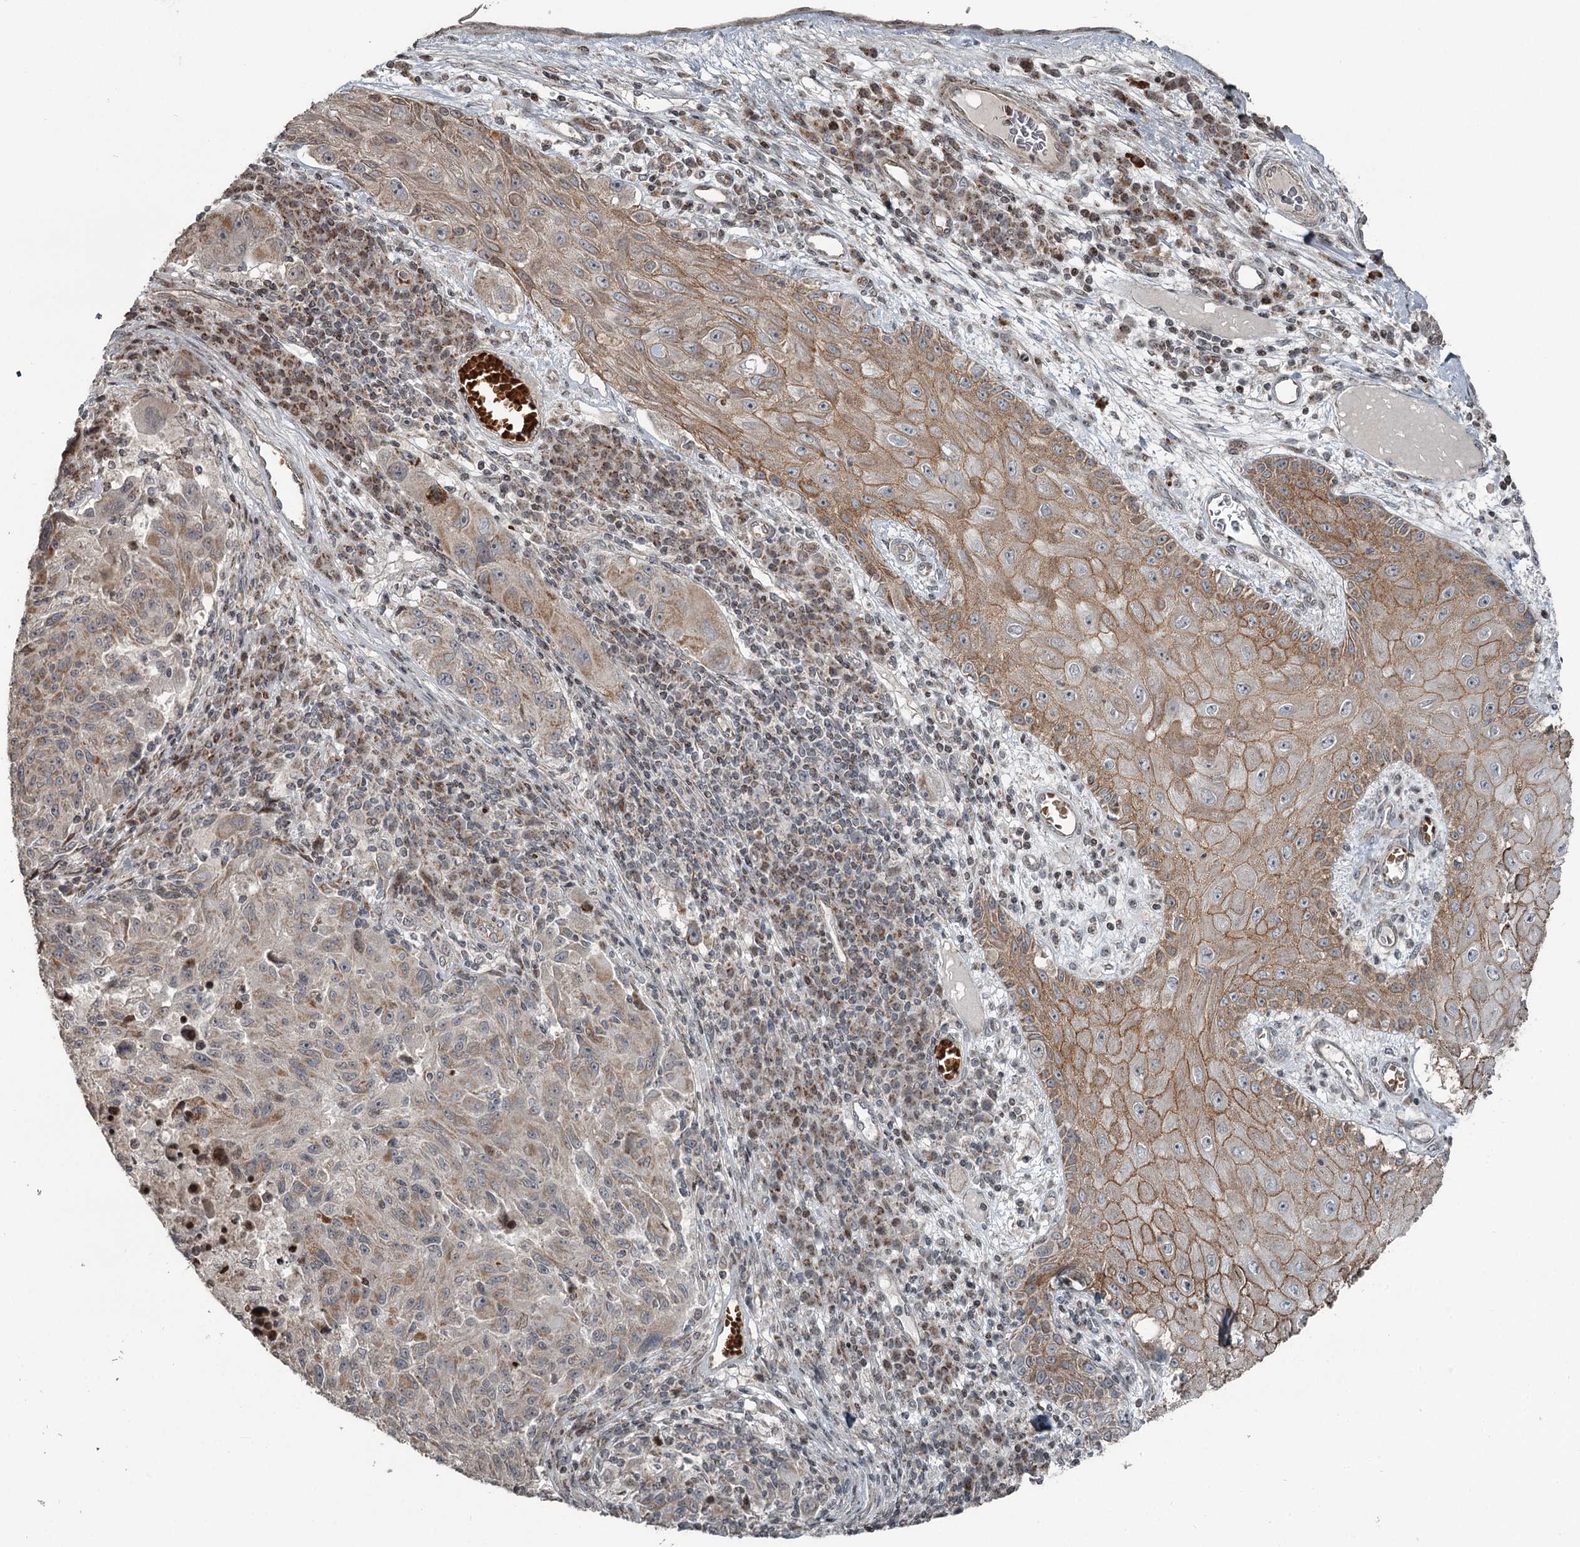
{"staining": {"intensity": "weak", "quantity": "25%-75%", "location": "cytoplasmic/membranous"}, "tissue": "melanoma", "cell_type": "Tumor cells", "image_type": "cancer", "snomed": [{"axis": "morphology", "description": "Malignant melanoma, NOS"}, {"axis": "topography", "description": "Skin"}], "caption": "A brown stain highlights weak cytoplasmic/membranous expression of a protein in human malignant melanoma tumor cells.", "gene": "RASSF8", "patient": {"sex": "male", "age": 53}}